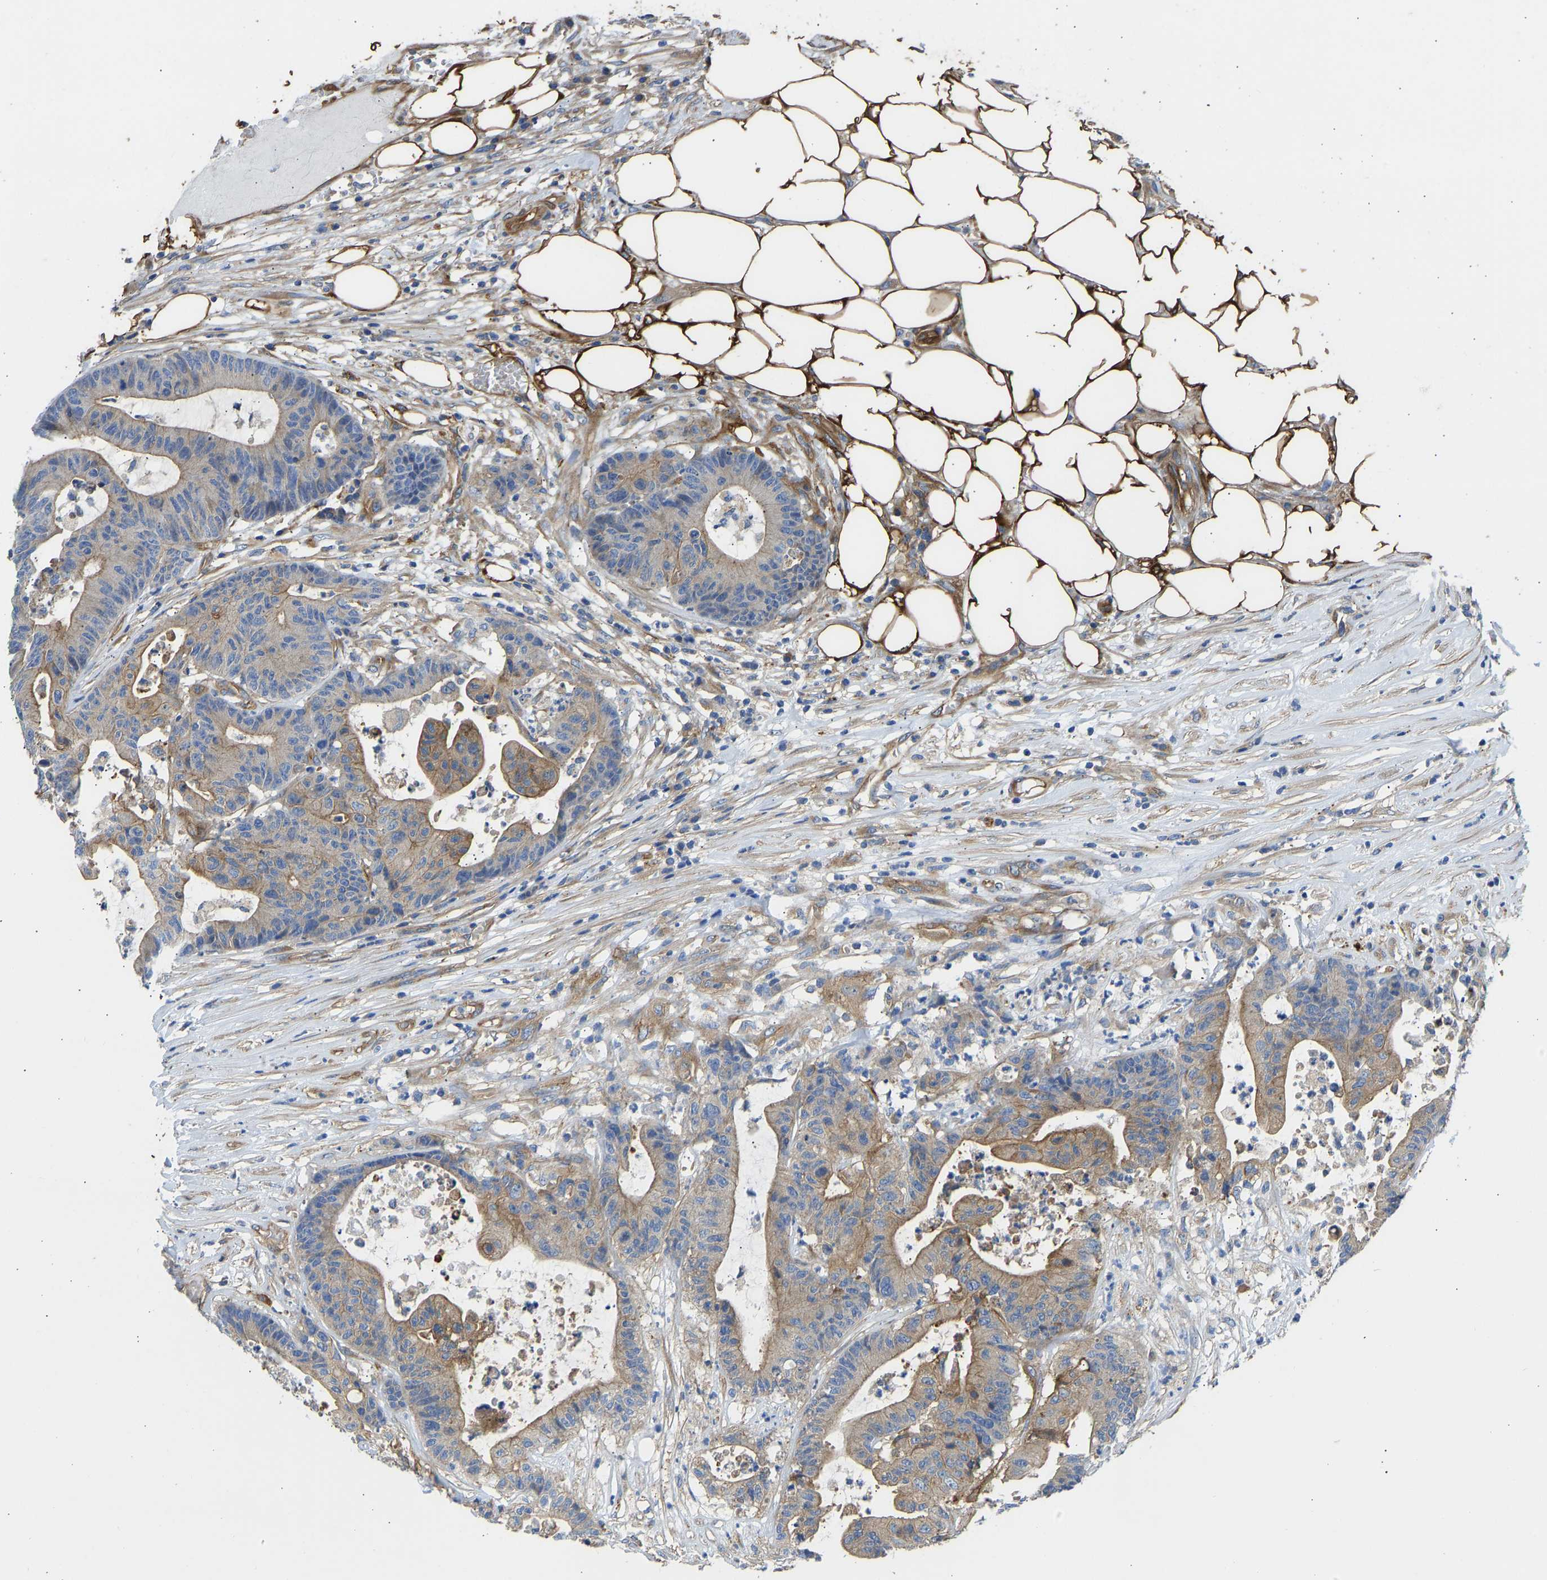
{"staining": {"intensity": "moderate", "quantity": ">75%", "location": "cytoplasmic/membranous"}, "tissue": "colorectal cancer", "cell_type": "Tumor cells", "image_type": "cancer", "snomed": [{"axis": "morphology", "description": "Adenocarcinoma, NOS"}, {"axis": "topography", "description": "Colon"}], "caption": "High-magnification brightfield microscopy of adenocarcinoma (colorectal) stained with DAB (brown) and counterstained with hematoxylin (blue). tumor cells exhibit moderate cytoplasmic/membranous staining is identified in approximately>75% of cells.", "gene": "MYO1C", "patient": {"sex": "female", "age": 84}}